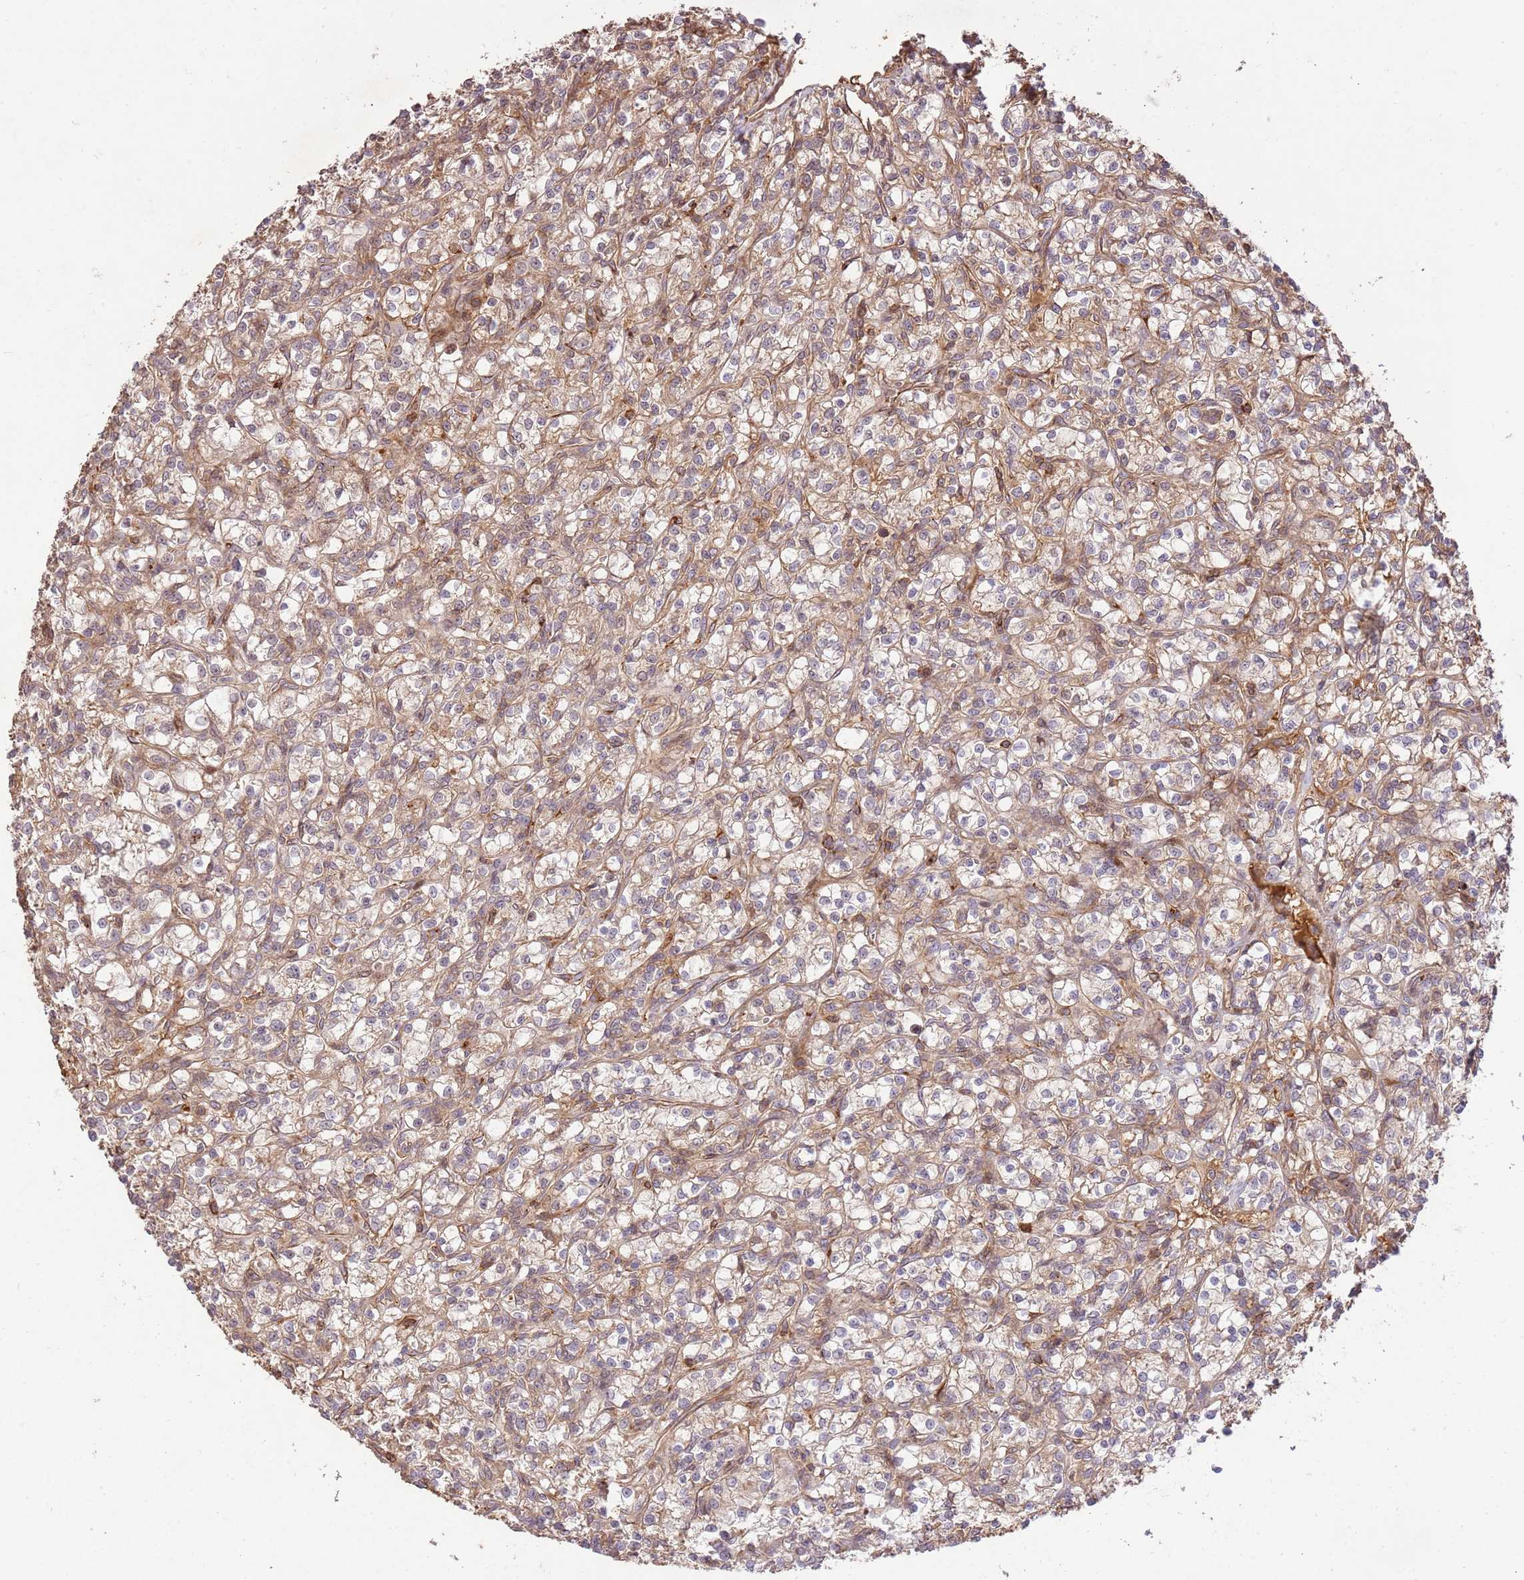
{"staining": {"intensity": "weak", "quantity": ">75%", "location": "cytoplasmic/membranous"}, "tissue": "renal cancer", "cell_type": "Tumor cells", "image_type": "cancer", "snomed": [{"axis": "morphology", "description": "Adenocarcinoma, NOS"}, {"axis": "topography", "description": "Kidney"}], "caption": "Human adenocarcinoma (renal) stained for a protein (brown) shows weak cytoplasmic/membranous positive staining in approximately >75% of tumor cells.", "gene": "KATNAL2", "patient": {"sex": "female", "age": 59}}